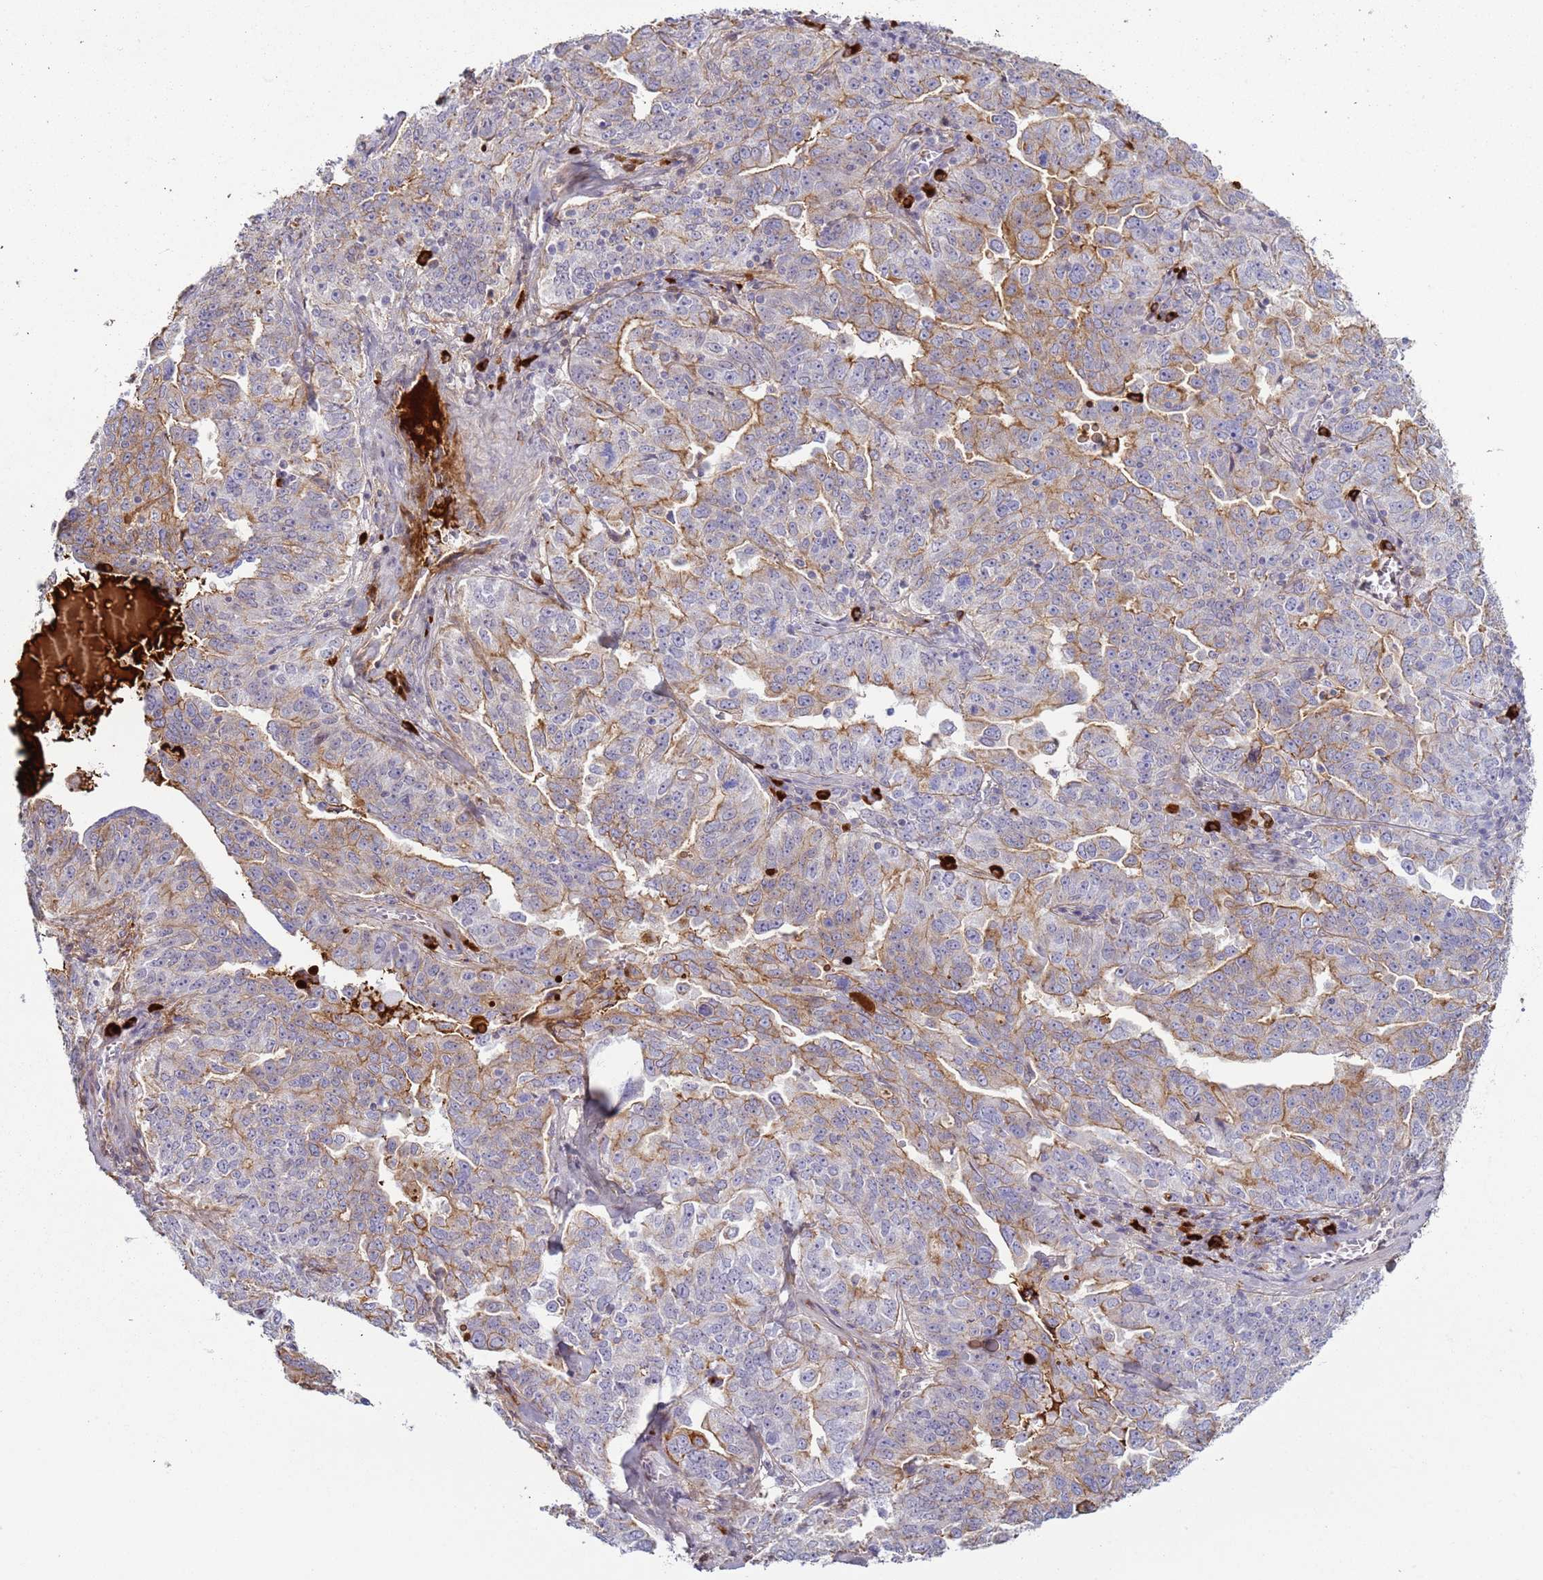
{"staining": {"intensity": "moderate", "quantity": "25%-75%", "location": "cytoplasmic/membranous"}, "tissue": "ovarian cancer", "cell_type": "Tumor cells", "image_type": "cancer", "snomed": [{"axis": "morphology", "description": "Carcinoma, endometroid"}, {"axis": "topography", "description": "Ovary"}], "caption": "Ovarian endometroid carcinoma stained with a protein marker exhibits moderate staining in tumor cells.", "gene": "NPAP1", "patient": {"sex": "female", "age": 62}}